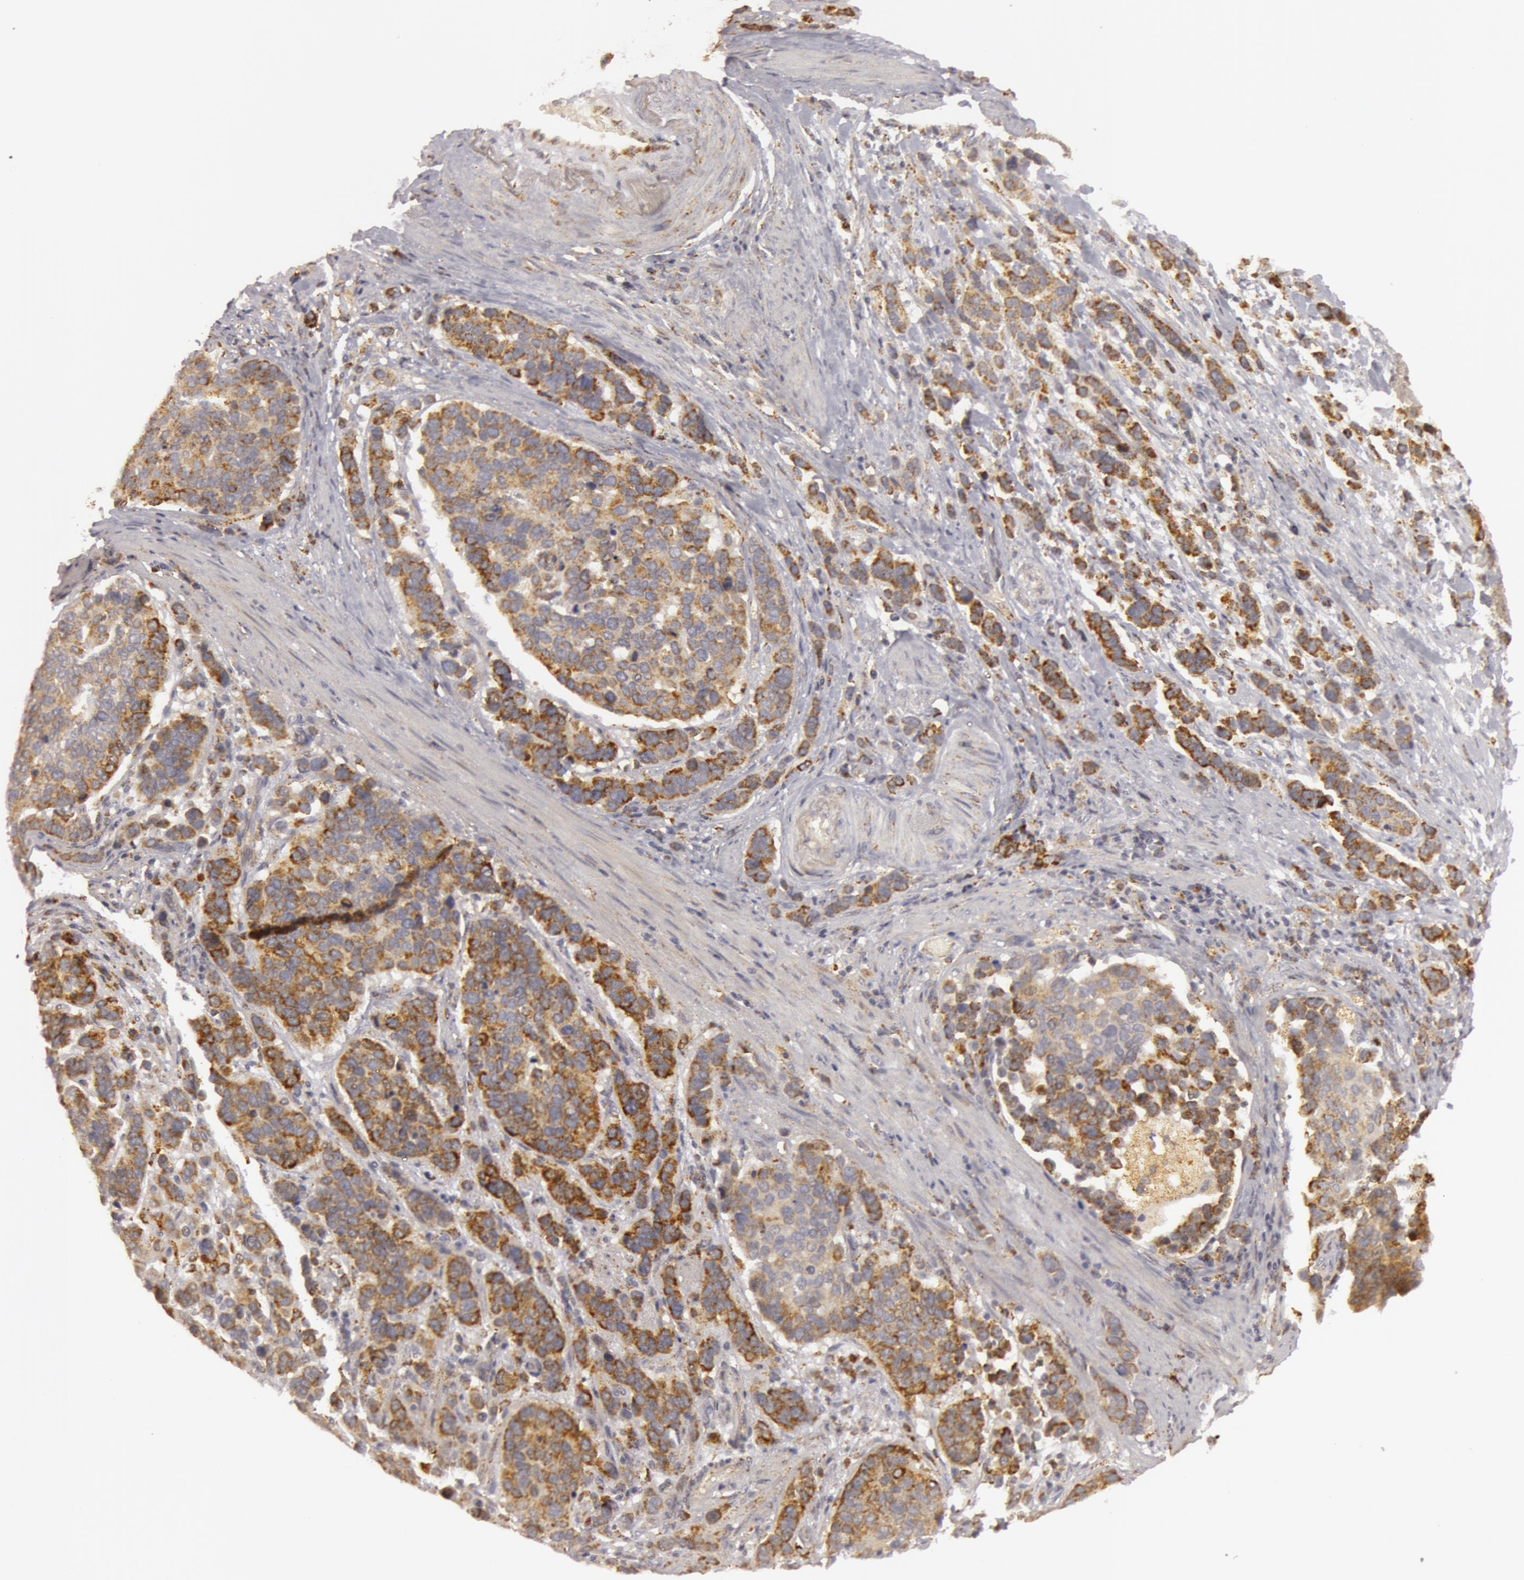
{"staining": {"intensity": "moderate", "quantity": ">75%", "location": "cytoplasmic/membranous"}, "tissue": "stomach cancer", "cell_type": "Tumor cells", "image_type": "cancer", "snomed": [{"axis": "morphology", "description": "Adenocarcinoma, NOS"}, {"axis": "topography", "description": "Stomach, upper"}], "caption": "The image shows staining of stomach adenocarcinoma, revealing moderate cytoplasmic/membranous protein staining (brown color) within tumor cells. (DAB (3,3'-diaminobenzidine) IHC with brightfield microscopy, high magnification).", "gene": "C7", "patient": {"sex": "male", "age": 71}}